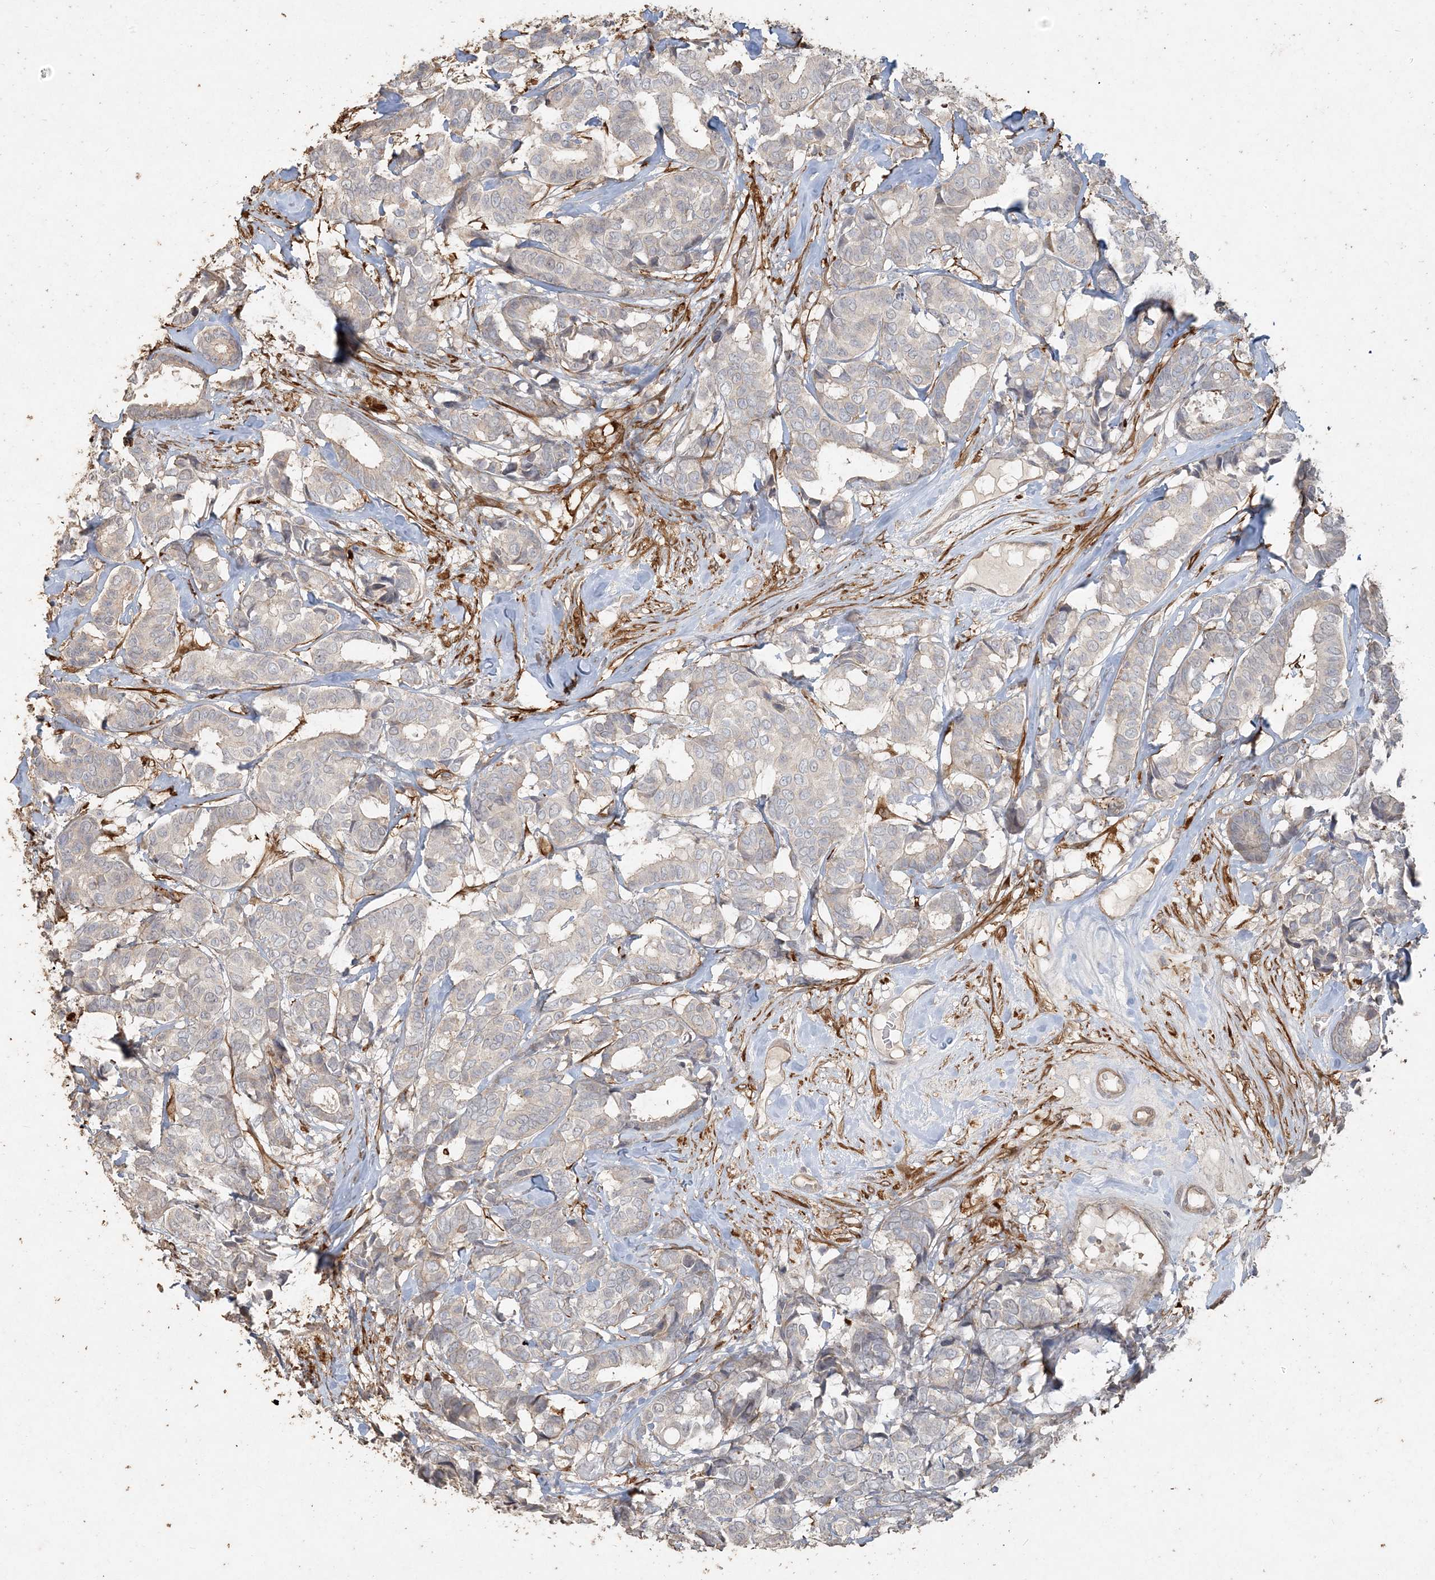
{"staining": {"intensity": "negative", "quantity": "none", "location": "none"}, "tissue": "breast cancer", "cell_type": "Tumor cells", "image_type": "cancer", "snomed": [{"axis": "morphology", "description": "Duct carcinoma"}, {"axis": "topography", "description": "Breast"}], "caption": "High magnification brightfield microscopy of breast infiltrating ductal carcinoma stained with DAB (brown) and counterstained with hematoxylin (blue): tumor cells show no significant expression.", "gene": "RNF145", "patient": {"sex": "female", "age": 87}}